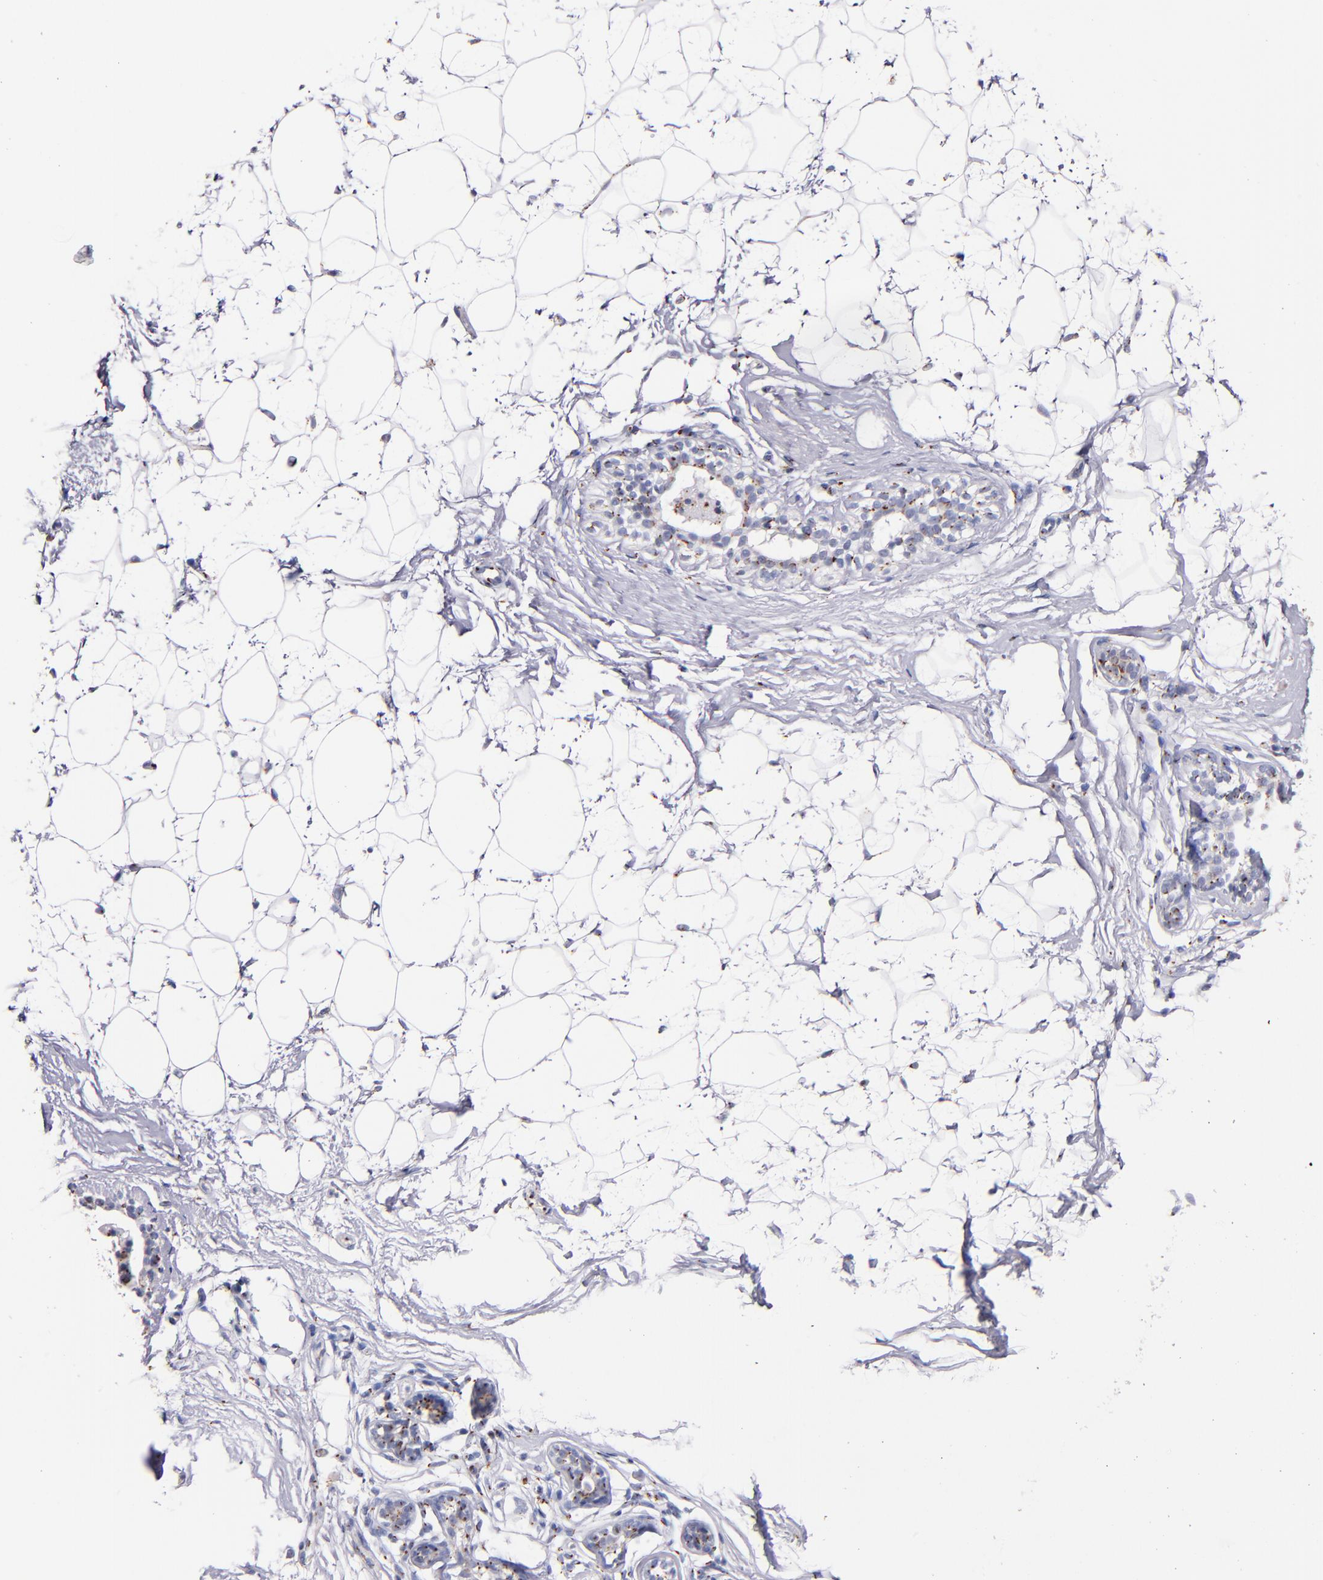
{"staining": {"intensity": "moderate", "quantity": "<25%", "location": "cytoplasmic/membranous"}, "tissue": "adipose tissue", "cell_type": "Adipocytes", "image_type": "normal", "snomed": [{"axis": "morphology", "description": "Normal tissue, NOS"}, {"axis": "topography", "description": "Breast"}], "caption": "Normal adipose tissue displays moderate cytoplasmic/membranous staining in about <25% of adipocytes, visualized by immunohistochemistry.", "gene": "GOLIM4", "patient": {"sex": "female", "age": 22}}